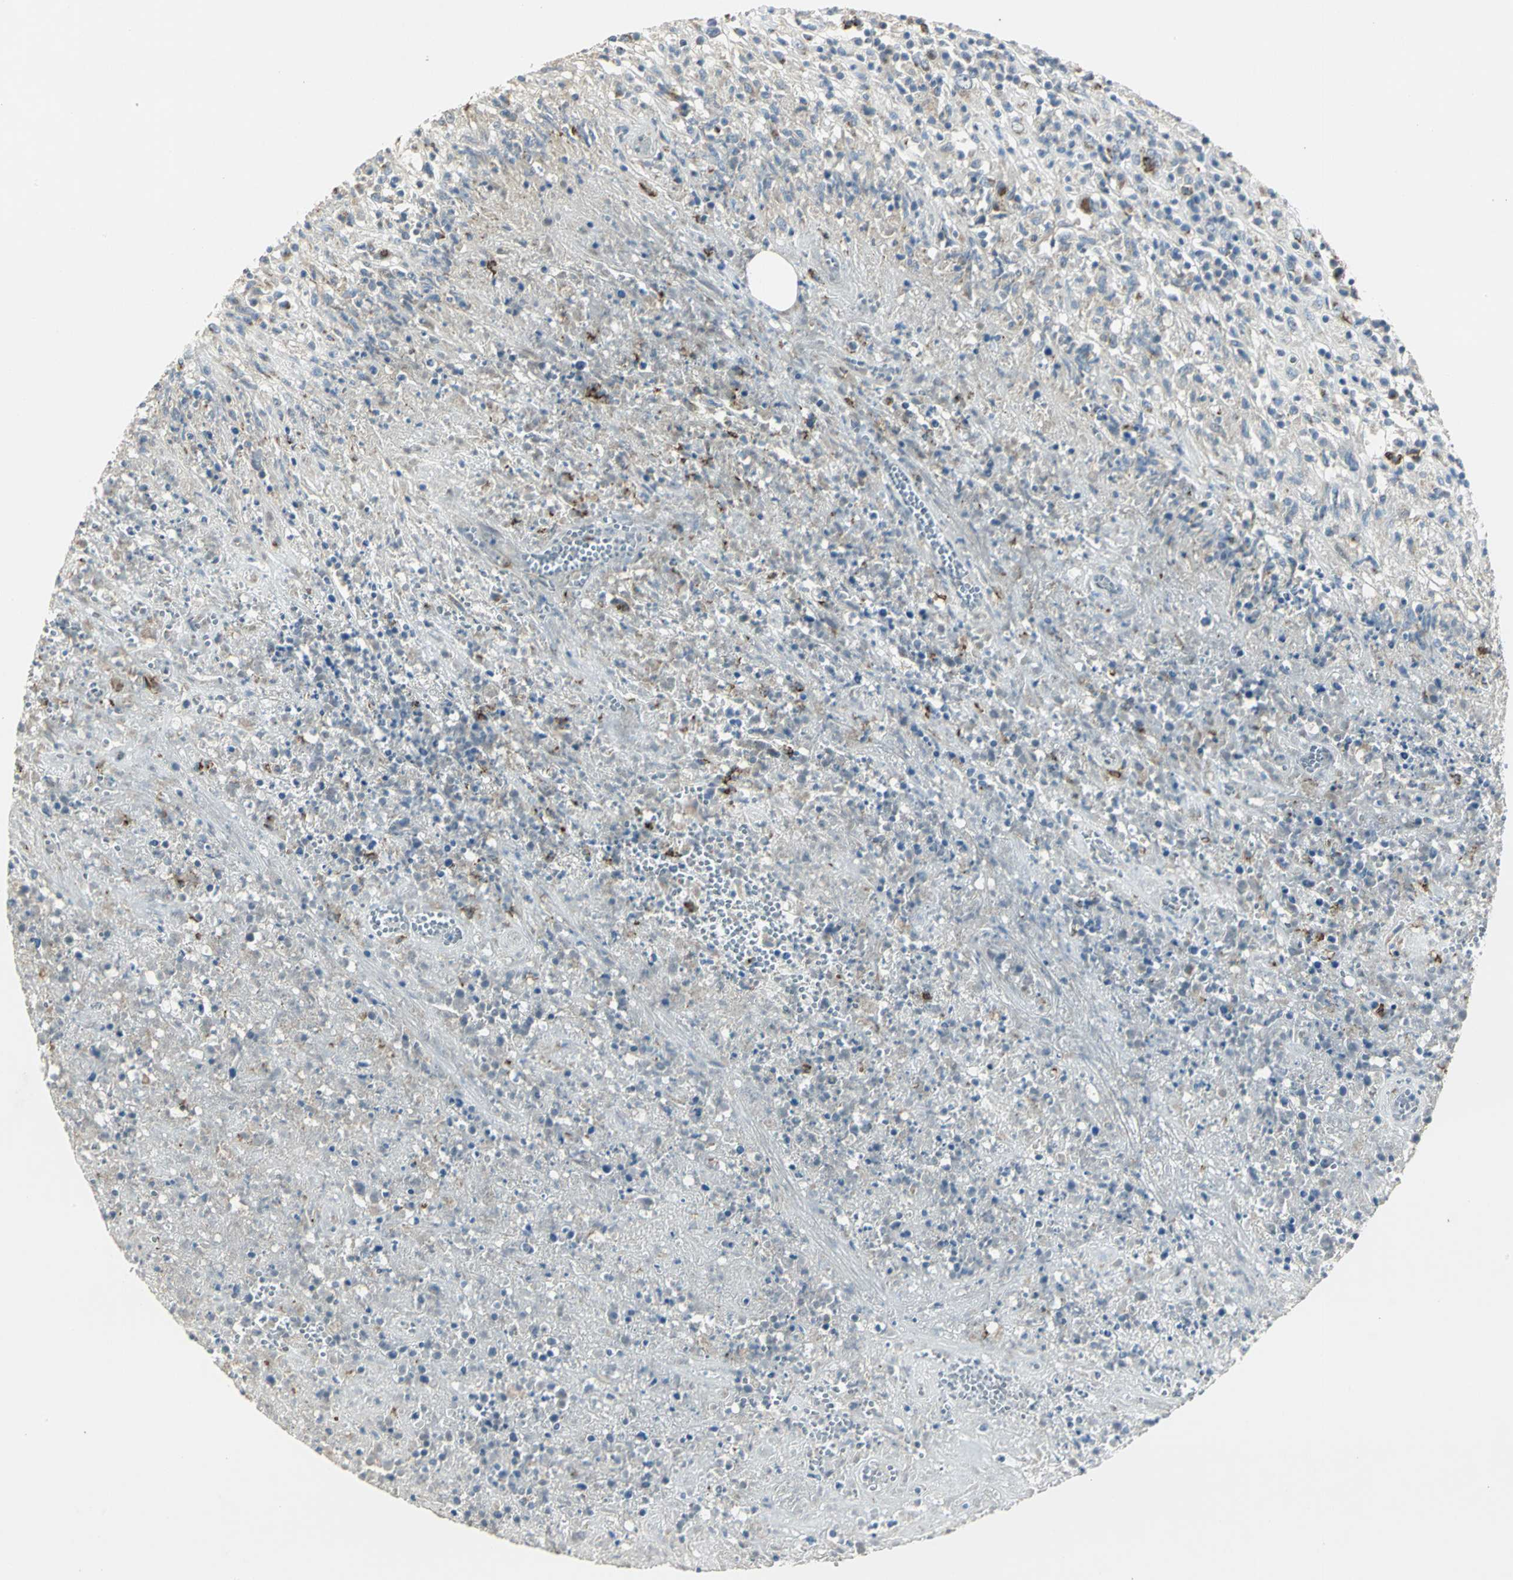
{"staining": {"intensity": "moderate", "quantity": "<25%", "location": "cytoplasmic/membranous"}, "tissue": "lymphoma", "cell_type": "Tumor cells", "image_type": "cancer", "snomed": [{"axis": "morphology", "description": "Malignant lymphoma, non-Hodgkin's type, High grade"}, {"axis": "topography", "description": "Lymph node"}], "caption": "High-grade malignant lymphoma, non-Hodgkin's type was stained to show a protein in brown. There is low levels of moderate cytoplasmic/membranous expression in approximately <25% of tumor cells.", "gene": "TM9SF2", "patient": {"sex": "female", "age": 84}}